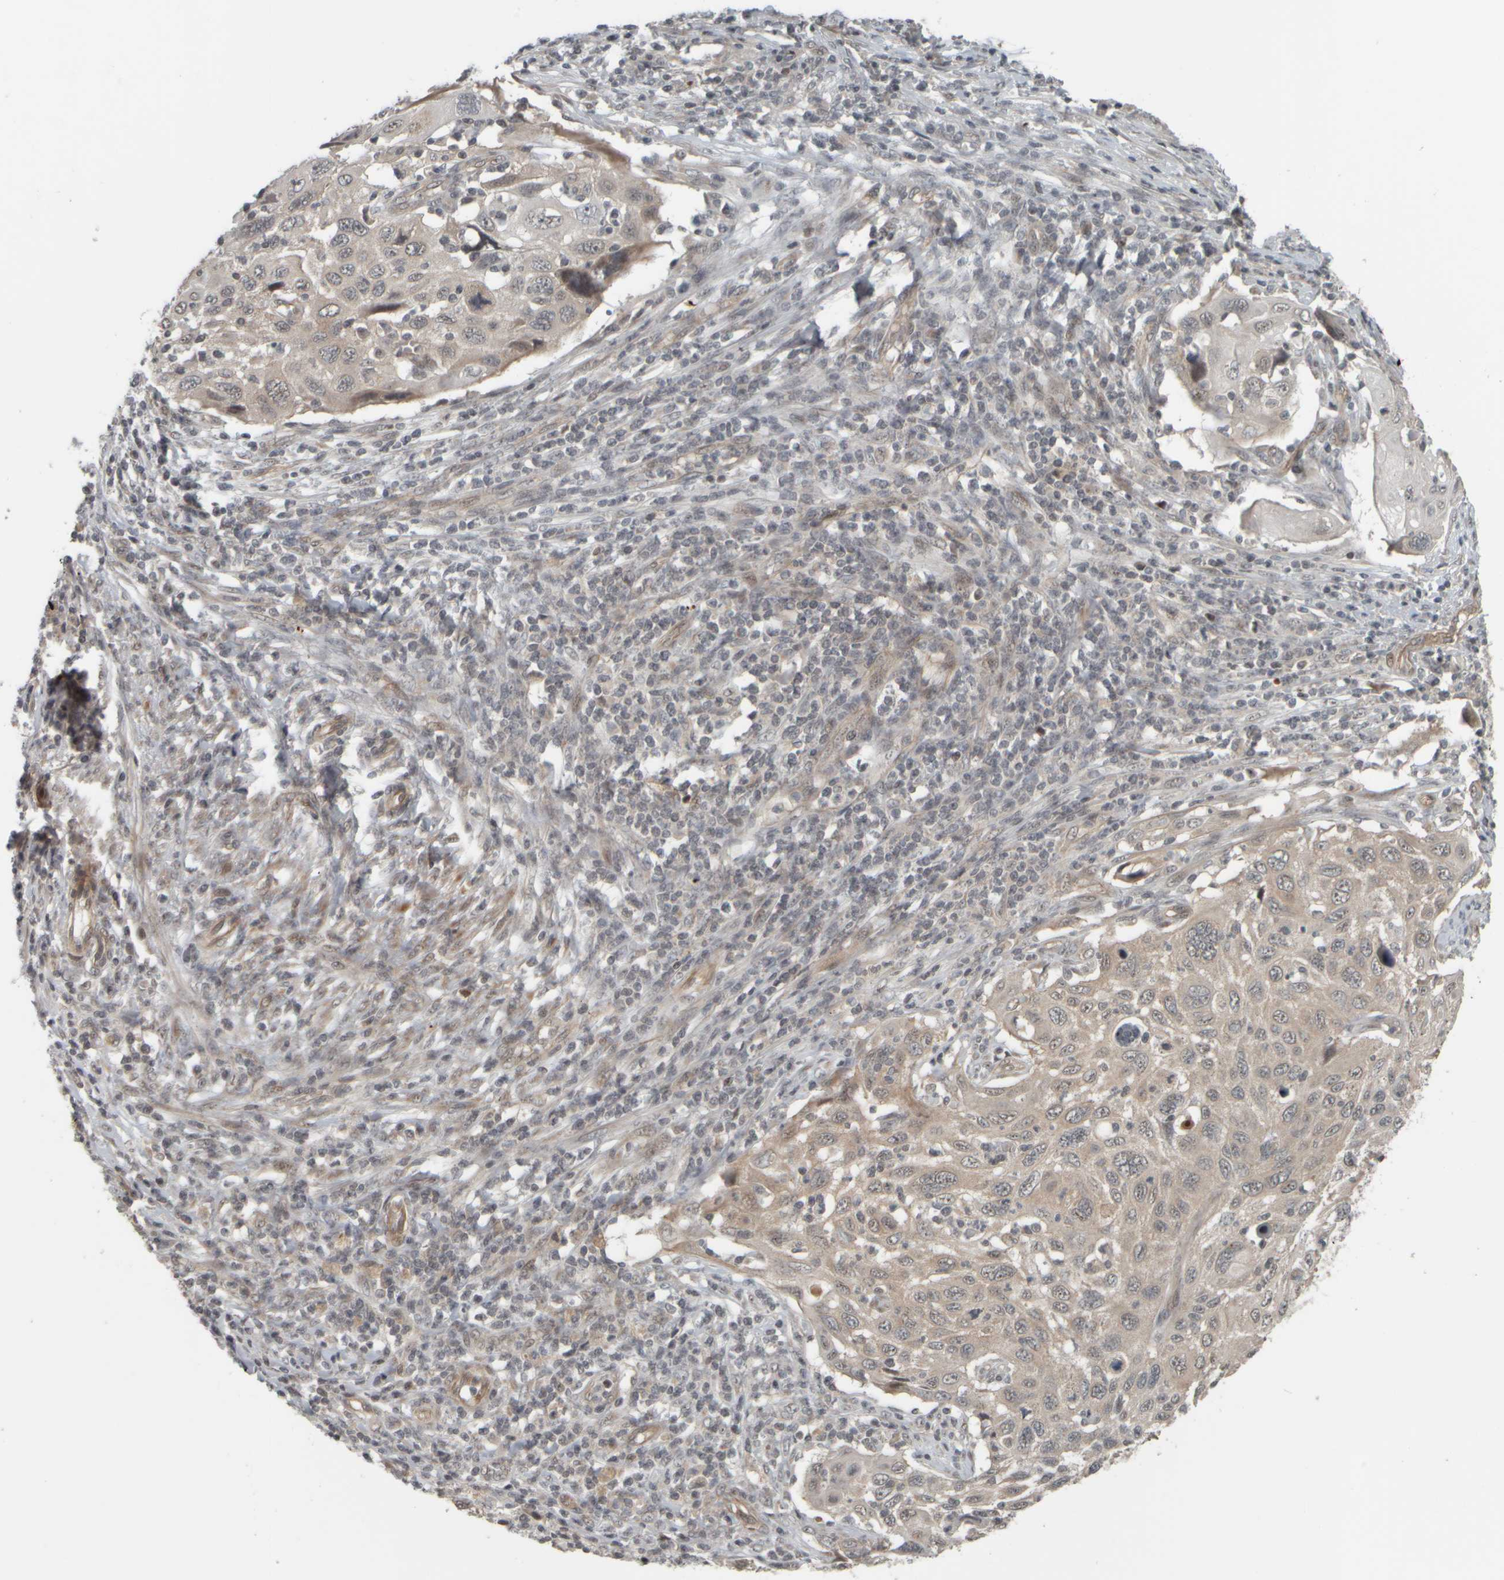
{"staining": {"intensity": "weak", "quantity": ">75%", "location": "cytoplasmic/membranous,nuclear"}, "tissue": "cervical cancer", "cell_type": "Tumor cells", "image_type": "cancer", "snomed": [{"axis": "morphology", "description": "Squamous cell carcinoma, NOS"}, {"axis": "topography", "description": "Cervix"}], "caption": "A brown stain labels weak cytoplasmic/membranous and nuclear expression of a protein in human squamous cell carcinoma (cervical) tumor cells. (IHC, brightfield microscopy, high magnification).", "gene": "NAPG", "patient": {"sex": "female", "age": 70}}